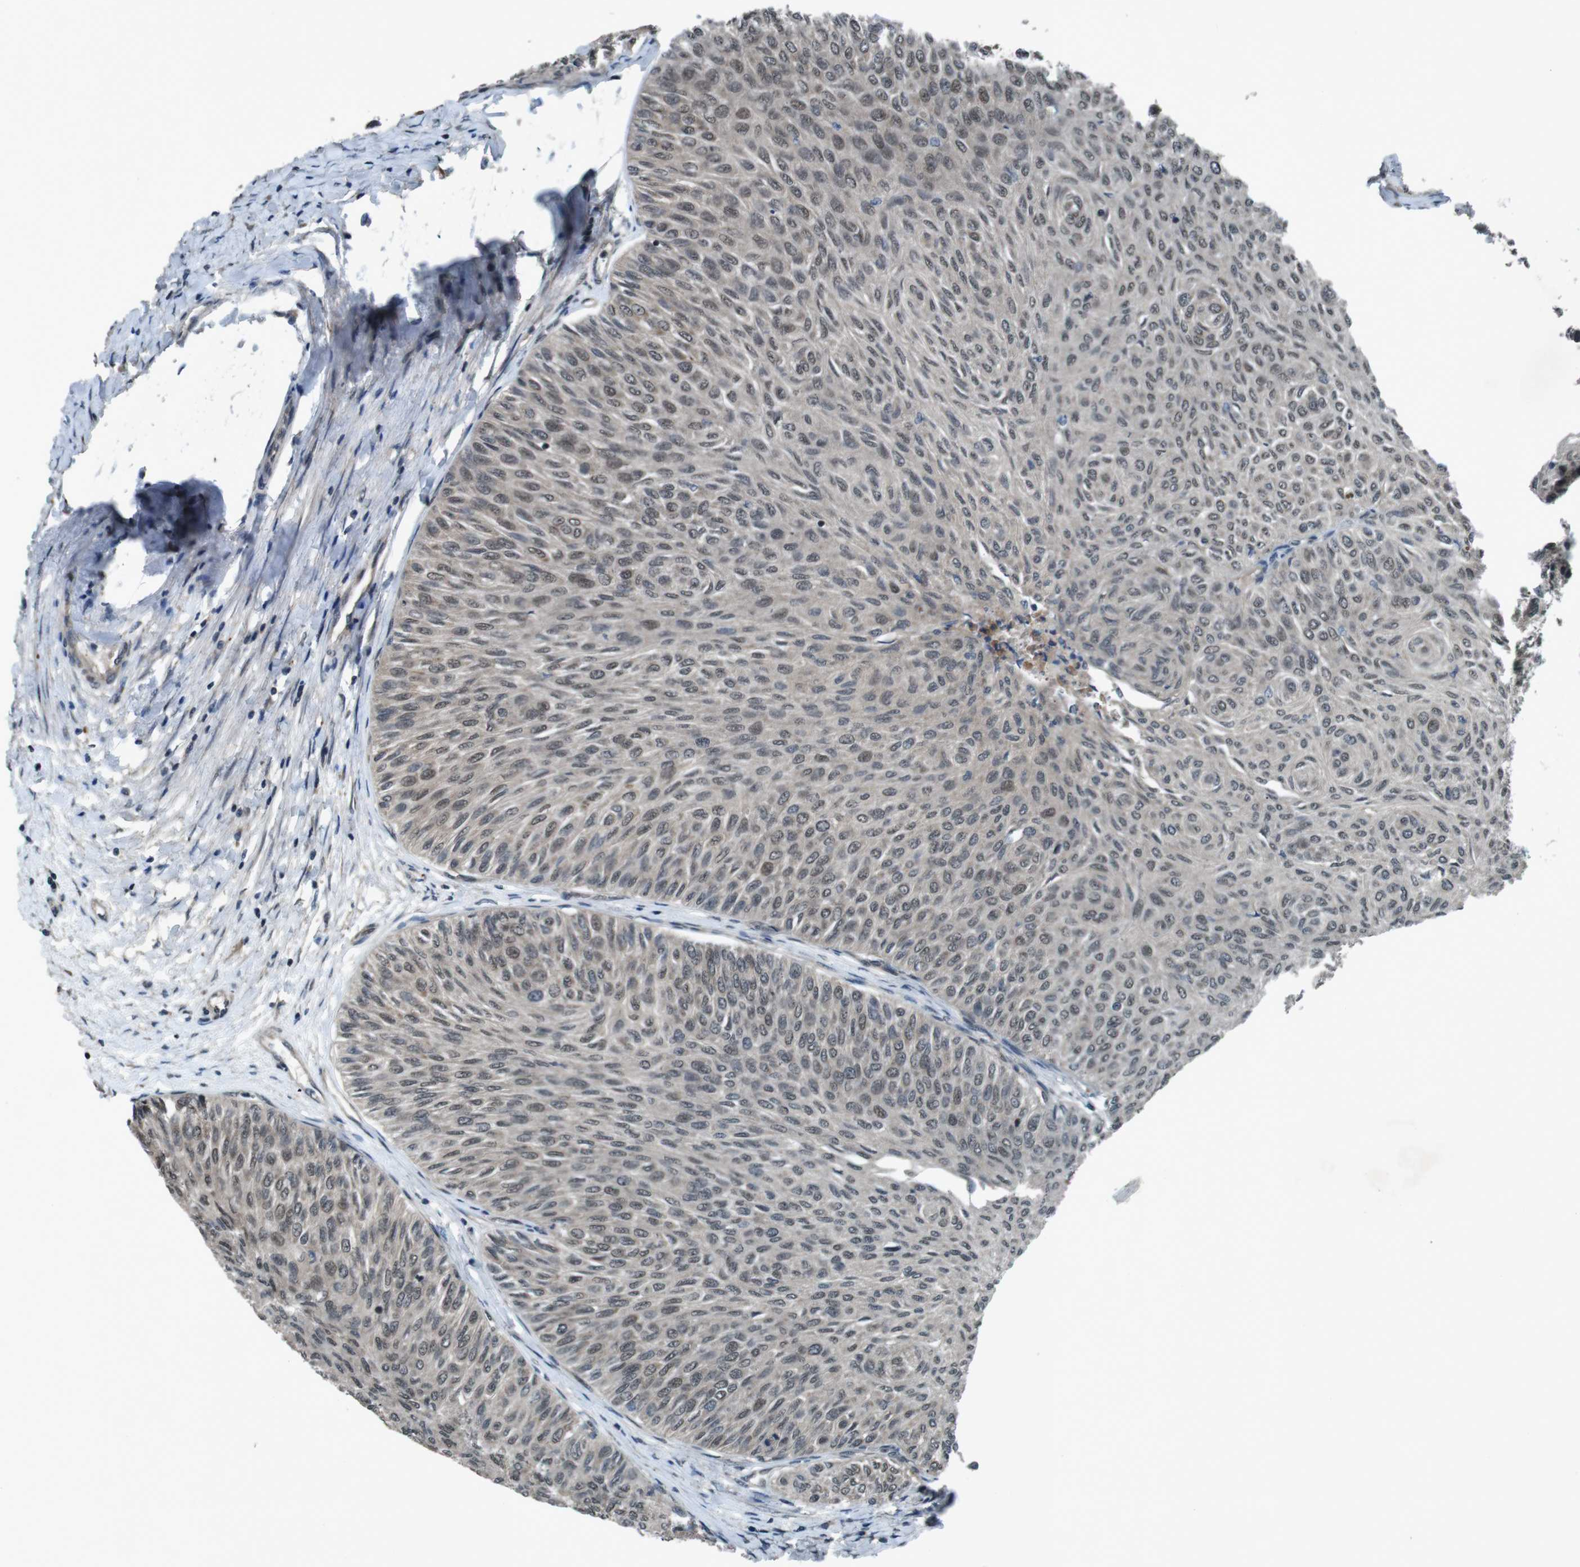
{"staining": {"intensity": "weak", "quantity": ">75%", "location": "cytoplasmic/membranous,nuclear"}, "tissue": "urothelial cancer", "cell_type": "Tumor cells", "image_type": "cancer", "snomed": [{"axis": "morphology", "description": "Urothelial carcinoma, Low grade"}, {"axis": "topography", "description": "Urinary bladder"}], "caption": "A high-resolution micrograph shows IHC staining of low-grade urothelial carcinoma, which displays weak cytoplasmic/membranous and nuclear positivity in approximately >75% of tumor cells.", "gene": "SOCS1", "patient": {"sex": "male", "age": 78}}